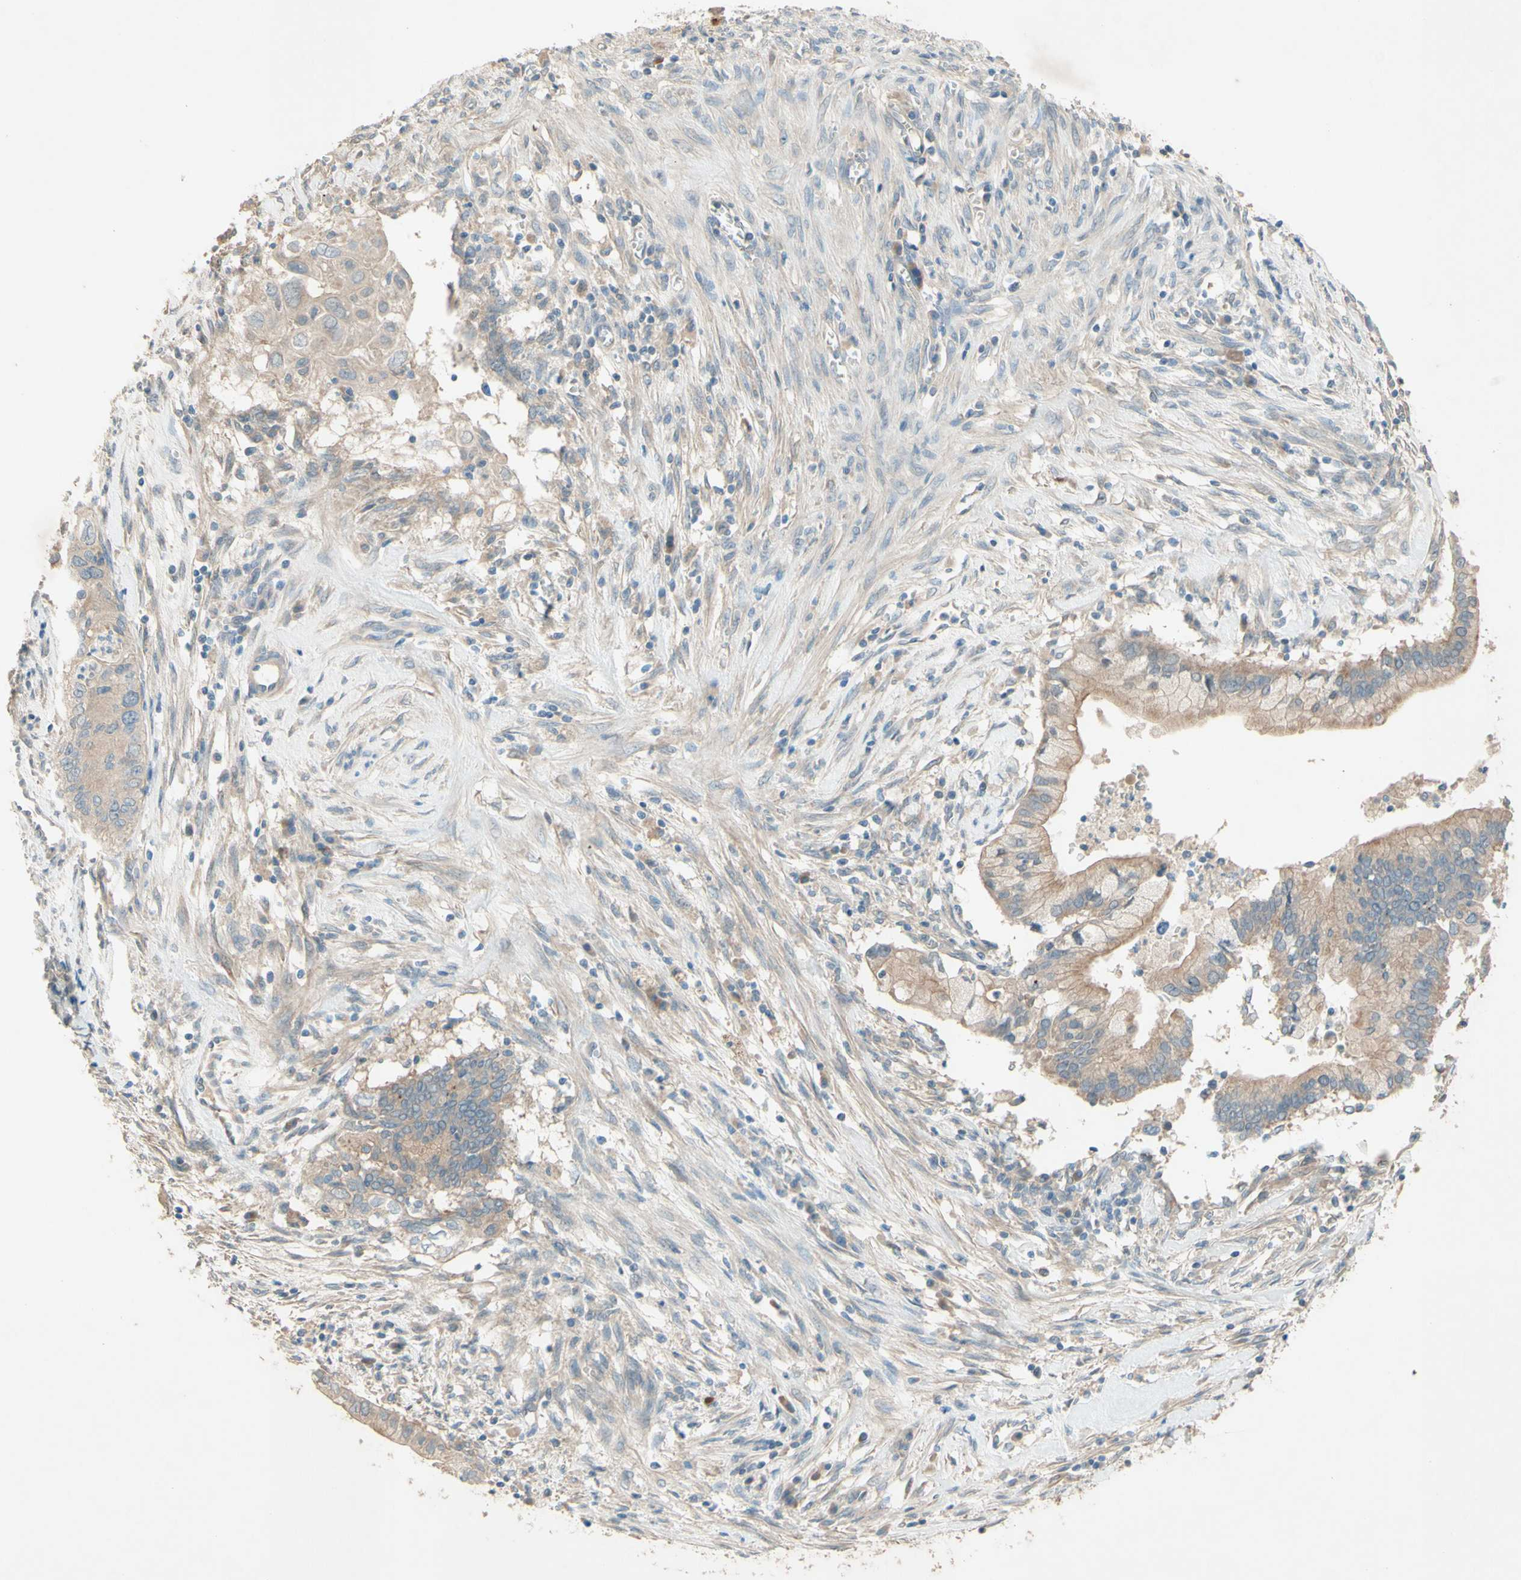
{"staining": {"intensity": "moderate", "quantity": ">75%", "location": "cytoplasmic/membranous"}, "tissue": "cervical cancer", "cell_type": "Tumor cells", "image_type": "cancer", "snomed": [{"axis": "morphology", "description": "Adenocarcinoma, NOS"}, {"axis": "topography", "description": "Cervix"}], "caption": "Immunohistochemistry (DAB (3,3'-diaminobenzidine)) staining of human cervical adenocarcinoma shows moderate cytoplasmic/membranous protein positivity in about >75% of tumor cells. The protein of interest is shown in brown color, while the nuclei are stained blue.", "gene": "IL2", "patient": {"sex": "female", "age": 44}}